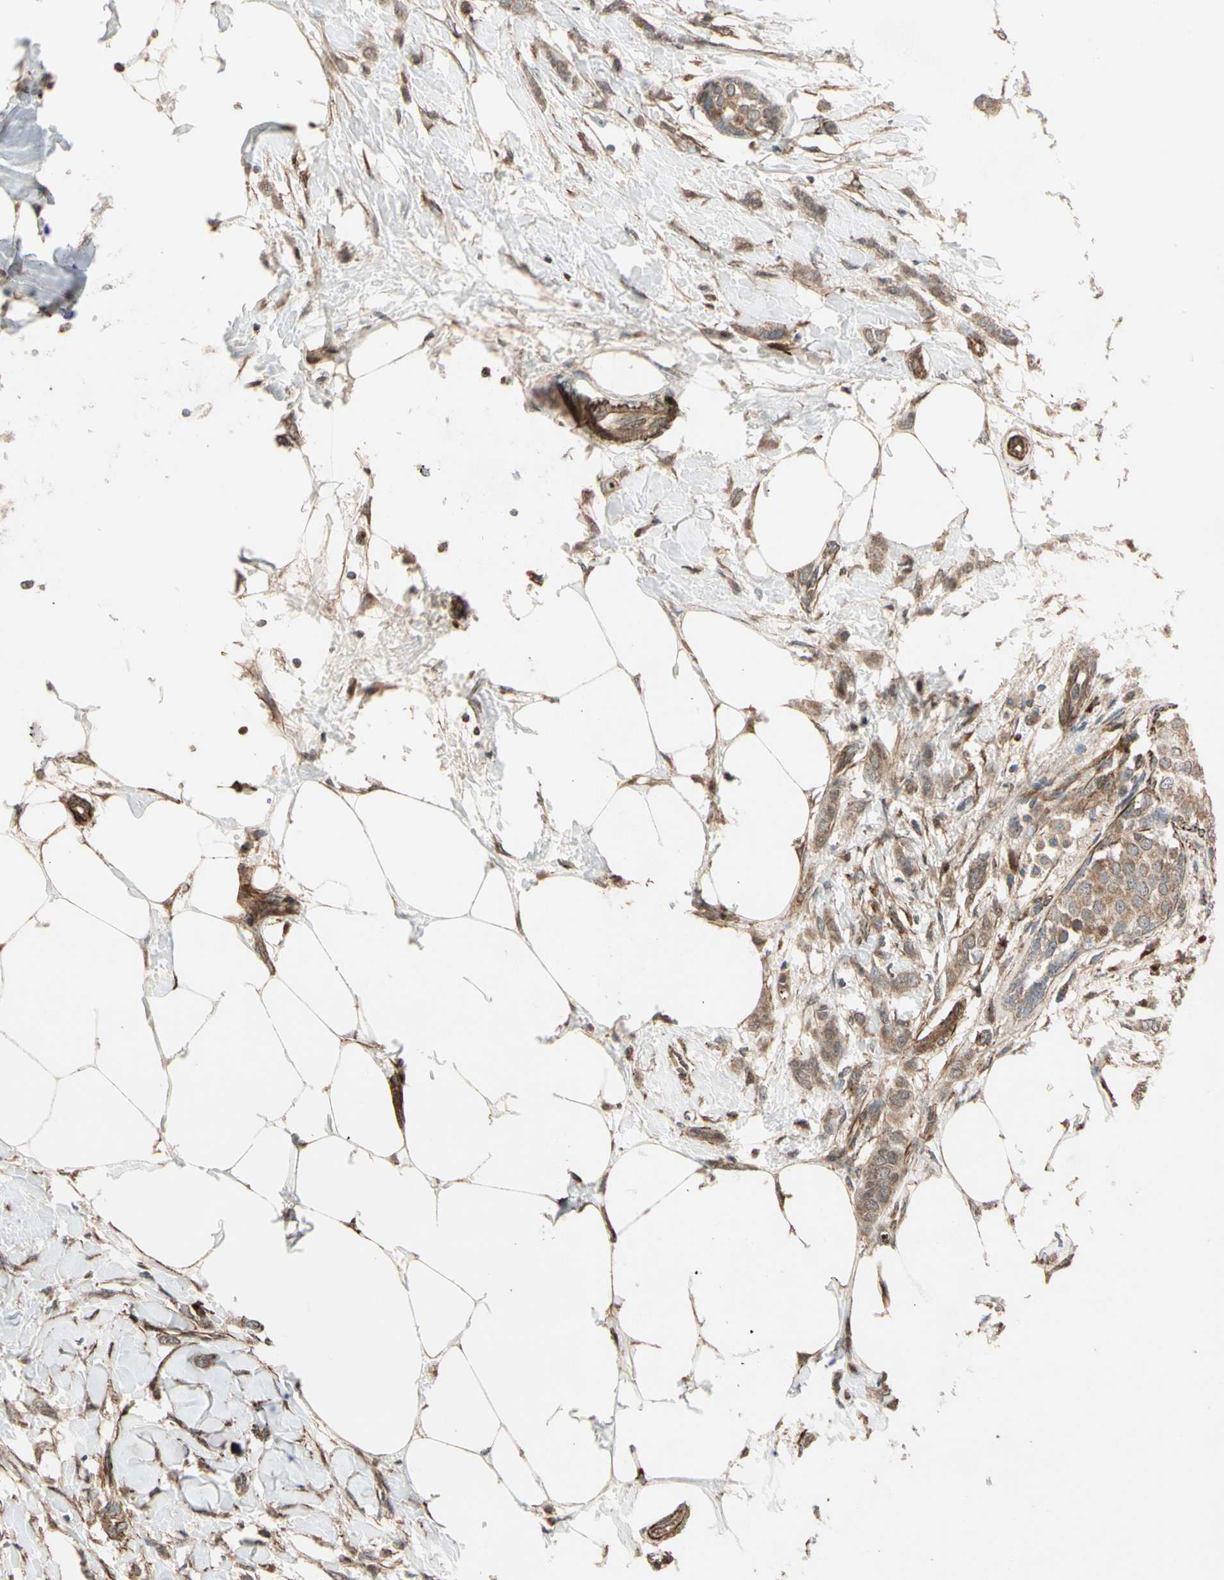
{"staining": {"intensity": "moderate", "quantity": ">75%", "location": "cytoplasmic/membranous"}, "tissue": "breast cancer", "cell_type": "Tumor cells", "image_type": "cancer", "snomed": [{"axis": "morphology", "description": "Lobular carcinoma, in situ"}, {"axis": "morphology", "description": "Lobular carcinoma"}, {"axis": "topography", "description": "Breast"}], "caption": "Immunohistochemical staining of human breast lobular carcinoma demonstrates medium levels of moderate cytoplasmic/membranous positivity in about >75% of tumor cells.", "gene": "GCK", "patient": {"sex": "female", "age": 41}}